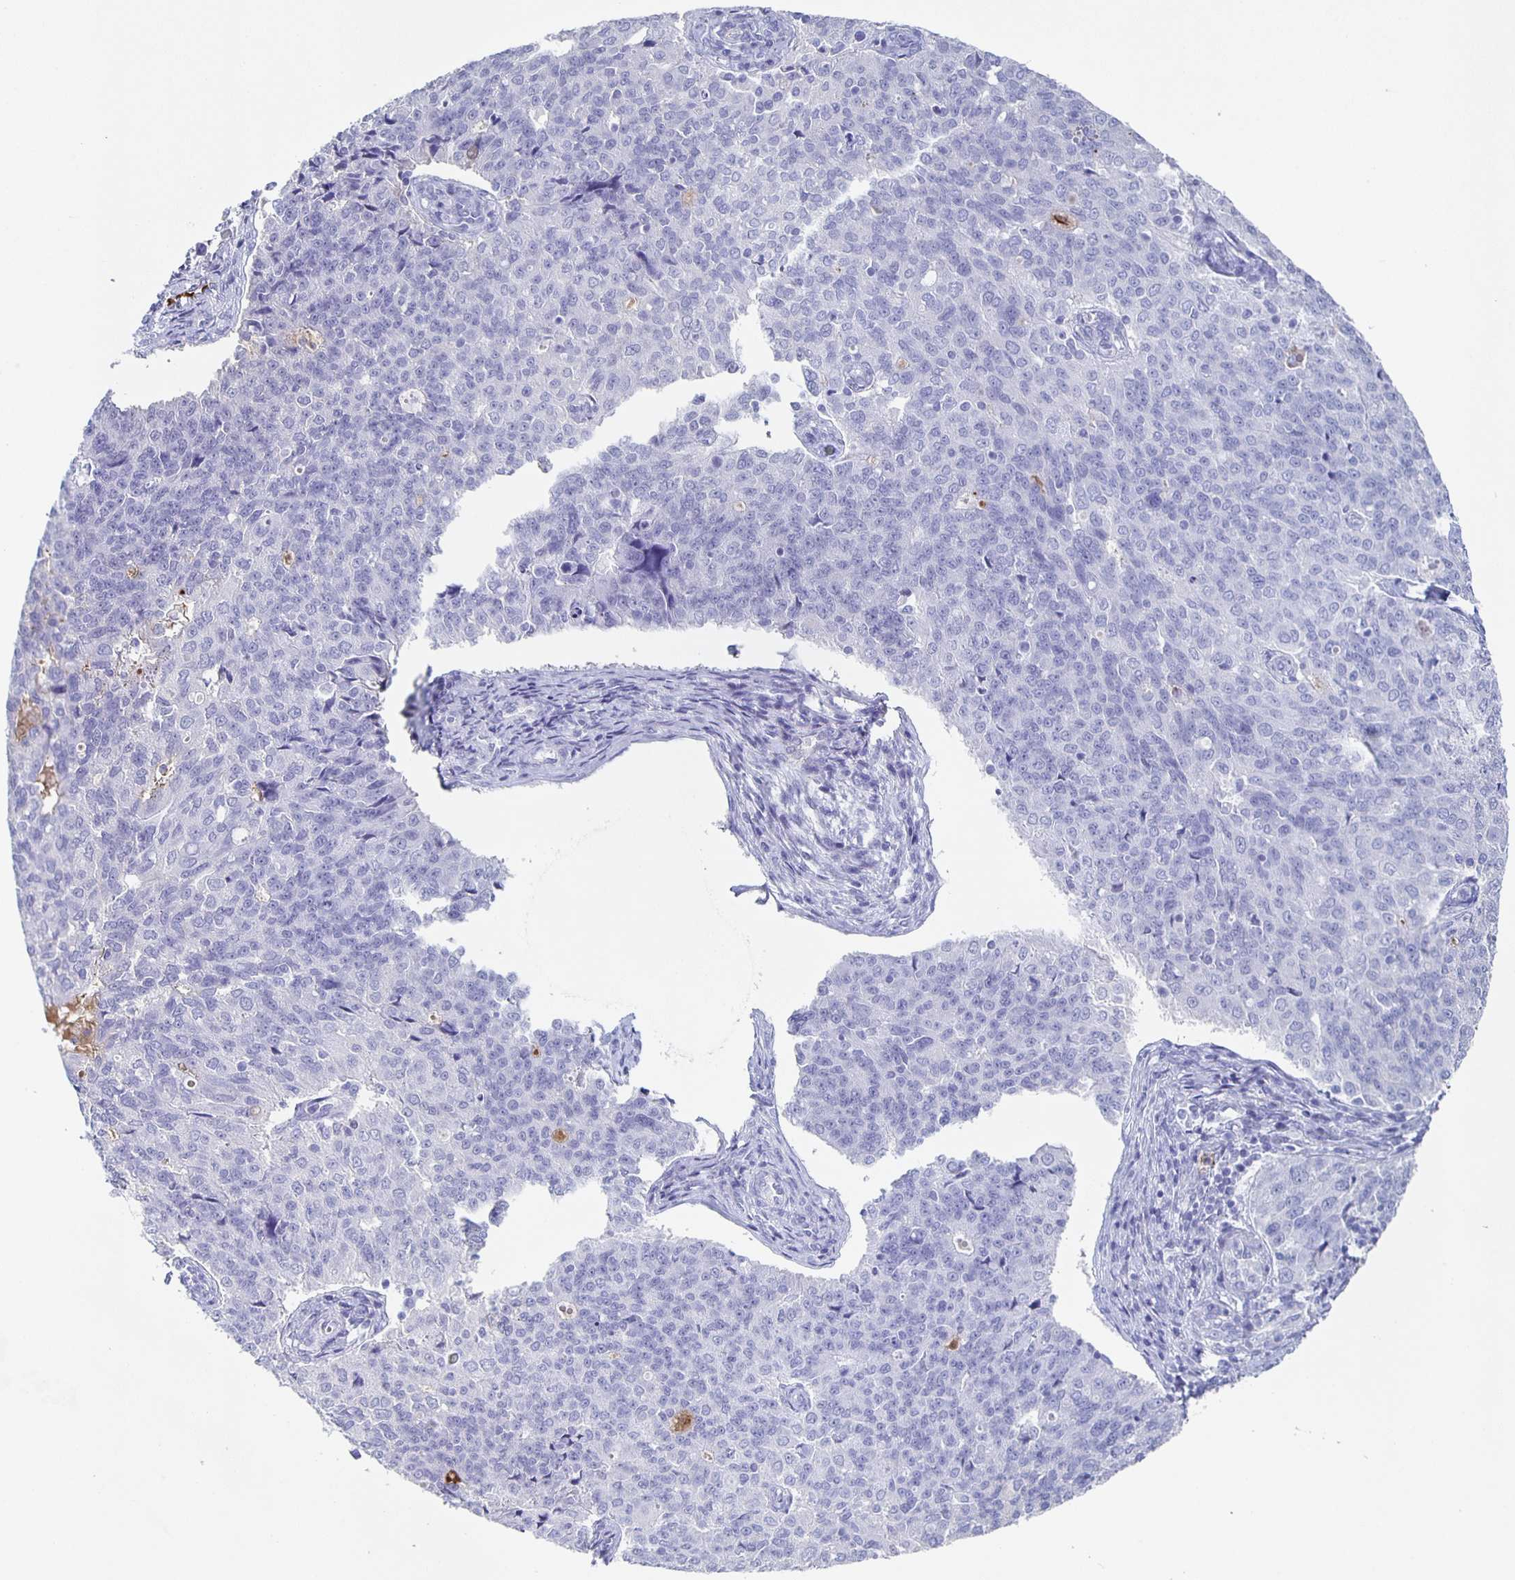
{"staining": {"intensity": "negative", "quantity": "none", "location": "none"}, "tissue": "endometrial cancer", "cell_type": "Tumor cells", "image_type": "cancer", "snomed": [{"axis": "morphology", "description": "Adenocarcinoma, NOS"}, {"axis": "topography", "description": "Endometrium"}], "caption": "Immunohistochemistry (IHC) of human endometrial adenocarcinoma displays no staining in tumor cells. (Immunohistochemistry (IHC), brightfield microscopy, high magnification).", "gene": "FGA", "patient": {"sex": "female", "age": 43}}